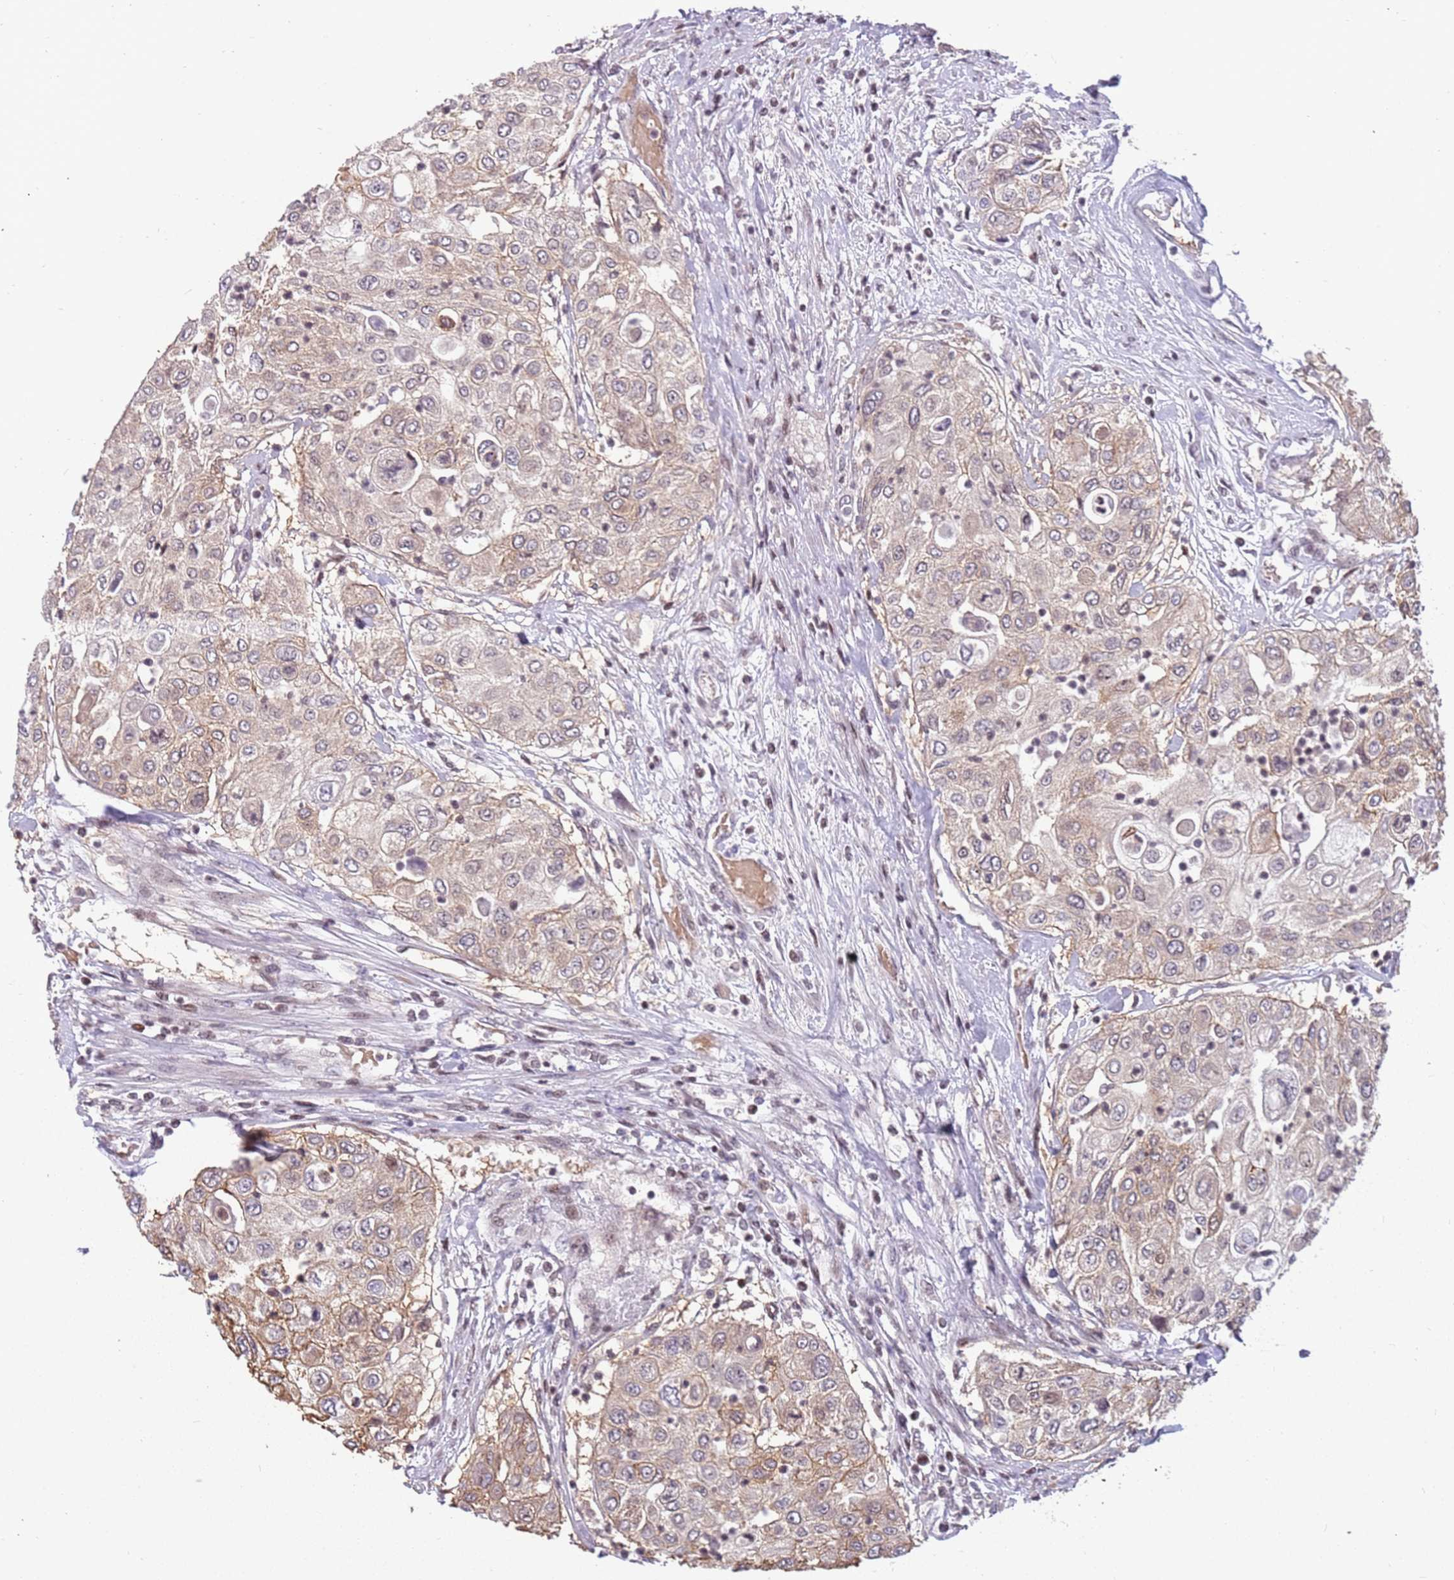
{"staining": {"intensity": "weak", "quantity": ">75%", "location": "cytoplasmic/membranous"}, "tissue": "urothelial cancer", "cell_type": "Tumor cells", "image_type": "cancer", "snomed": [{"axis": "morphology", "description": "Urothelial carcinoma, High grade"}, {"axis": "topography", "description": "Urinary bladder"}], "caption": "There is low levels of weak cytoplasmic/membranous staining in tumor cells of high-grade urothelial carcinoma, as demonstrated by immunohistochemical staining (brown color).", "gene": "ARHGEF5", "patient": {"sex": "female", "age": 79}}